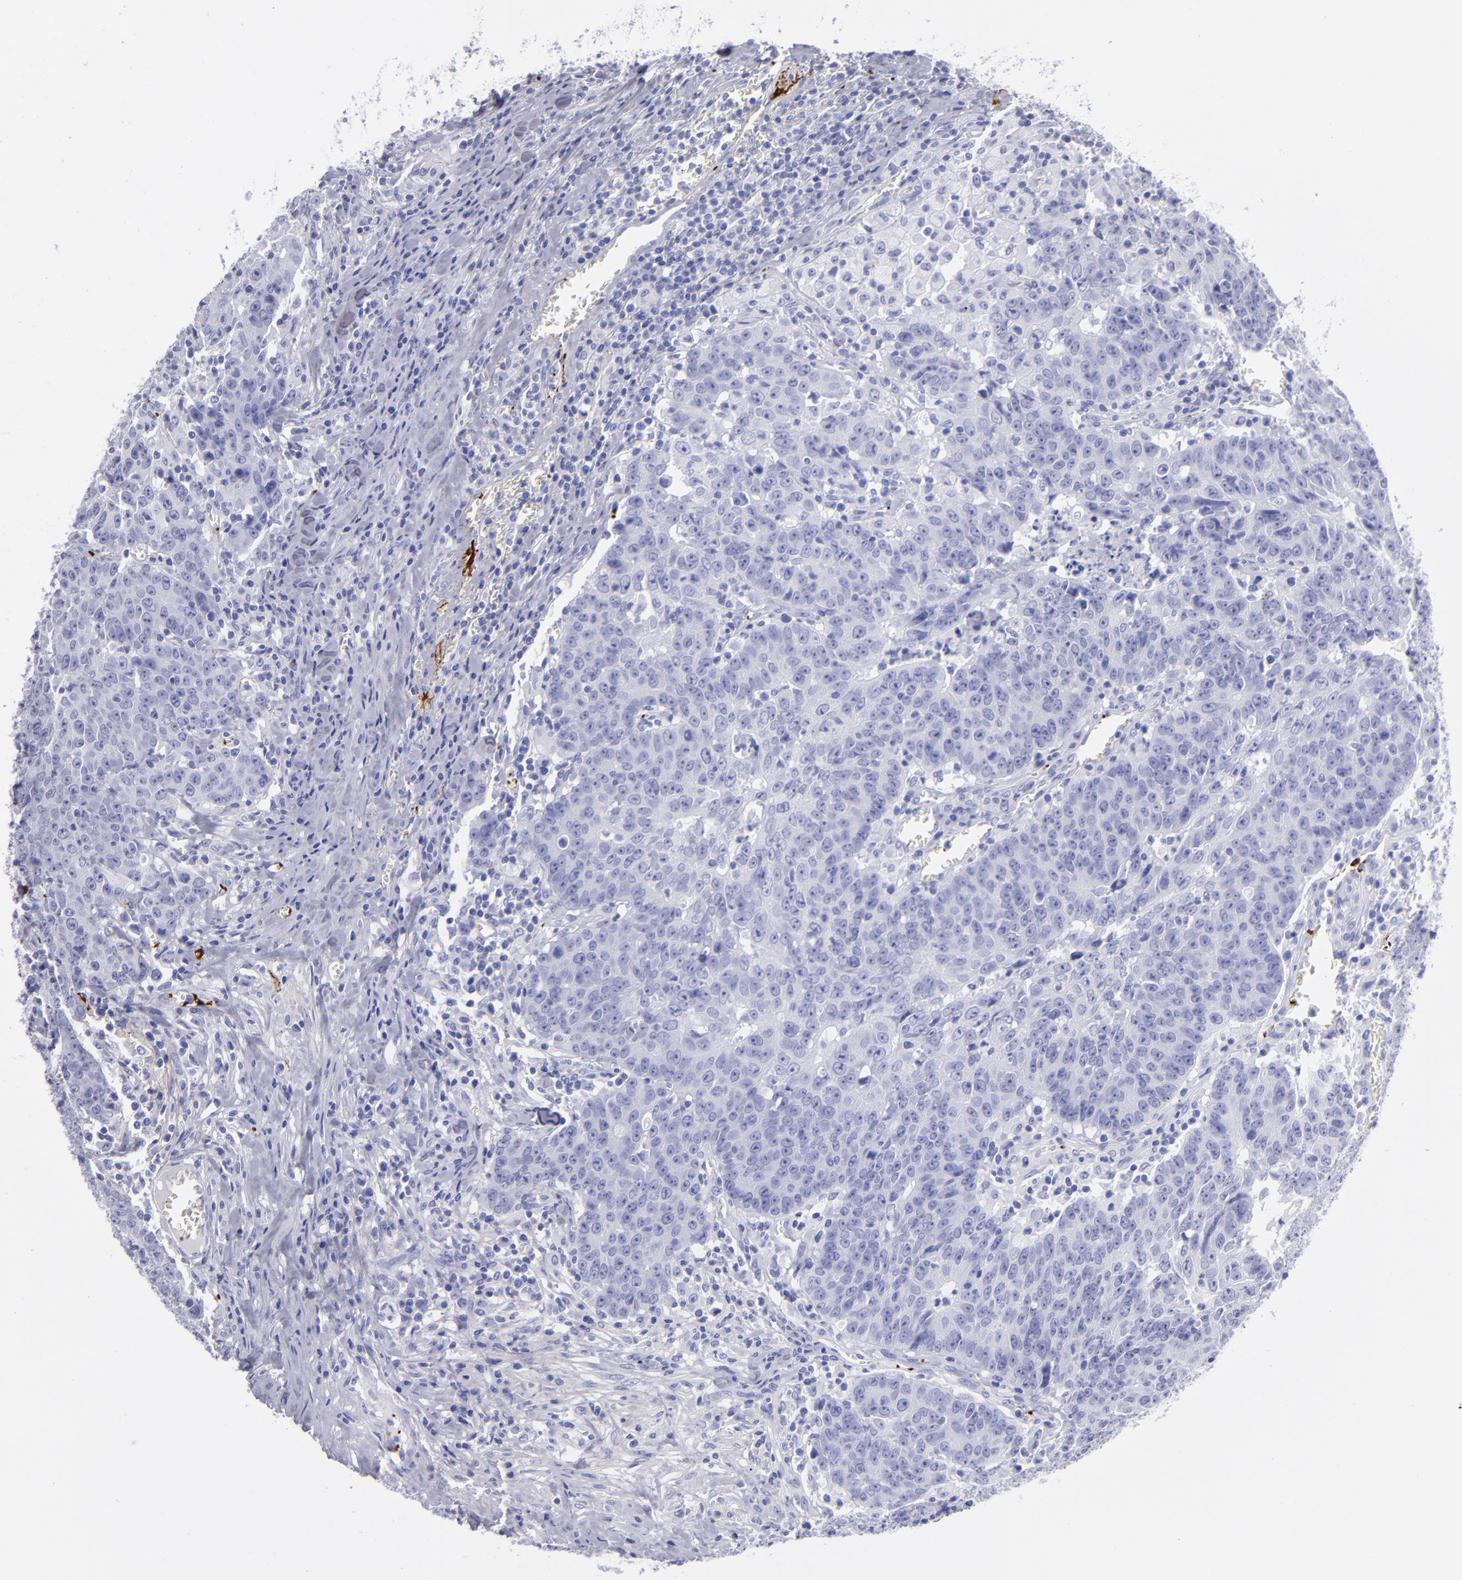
{"staining": {"intensity": "negative", "quantity": "none", "location": "none"}, "tissue": "colorectal cancer", "cell_type": "Tumor cells", "image_type": "cancer", "snomed": [{"axis": "morphology", "description": "Adenocarcinoma, NOS"}, {"axis": "topography", "description": "Colon"}], "caption": "Immunohistochemistry (IHC) micrograph of neoplastic tissue: colorectal cancer stained with DAB shows no significant protein positivity in tumor cells. (DAB immunohistochemistry, high magnification).", "gene": "EFCAB13", "patient": {"sex": "female", "age": 53}}